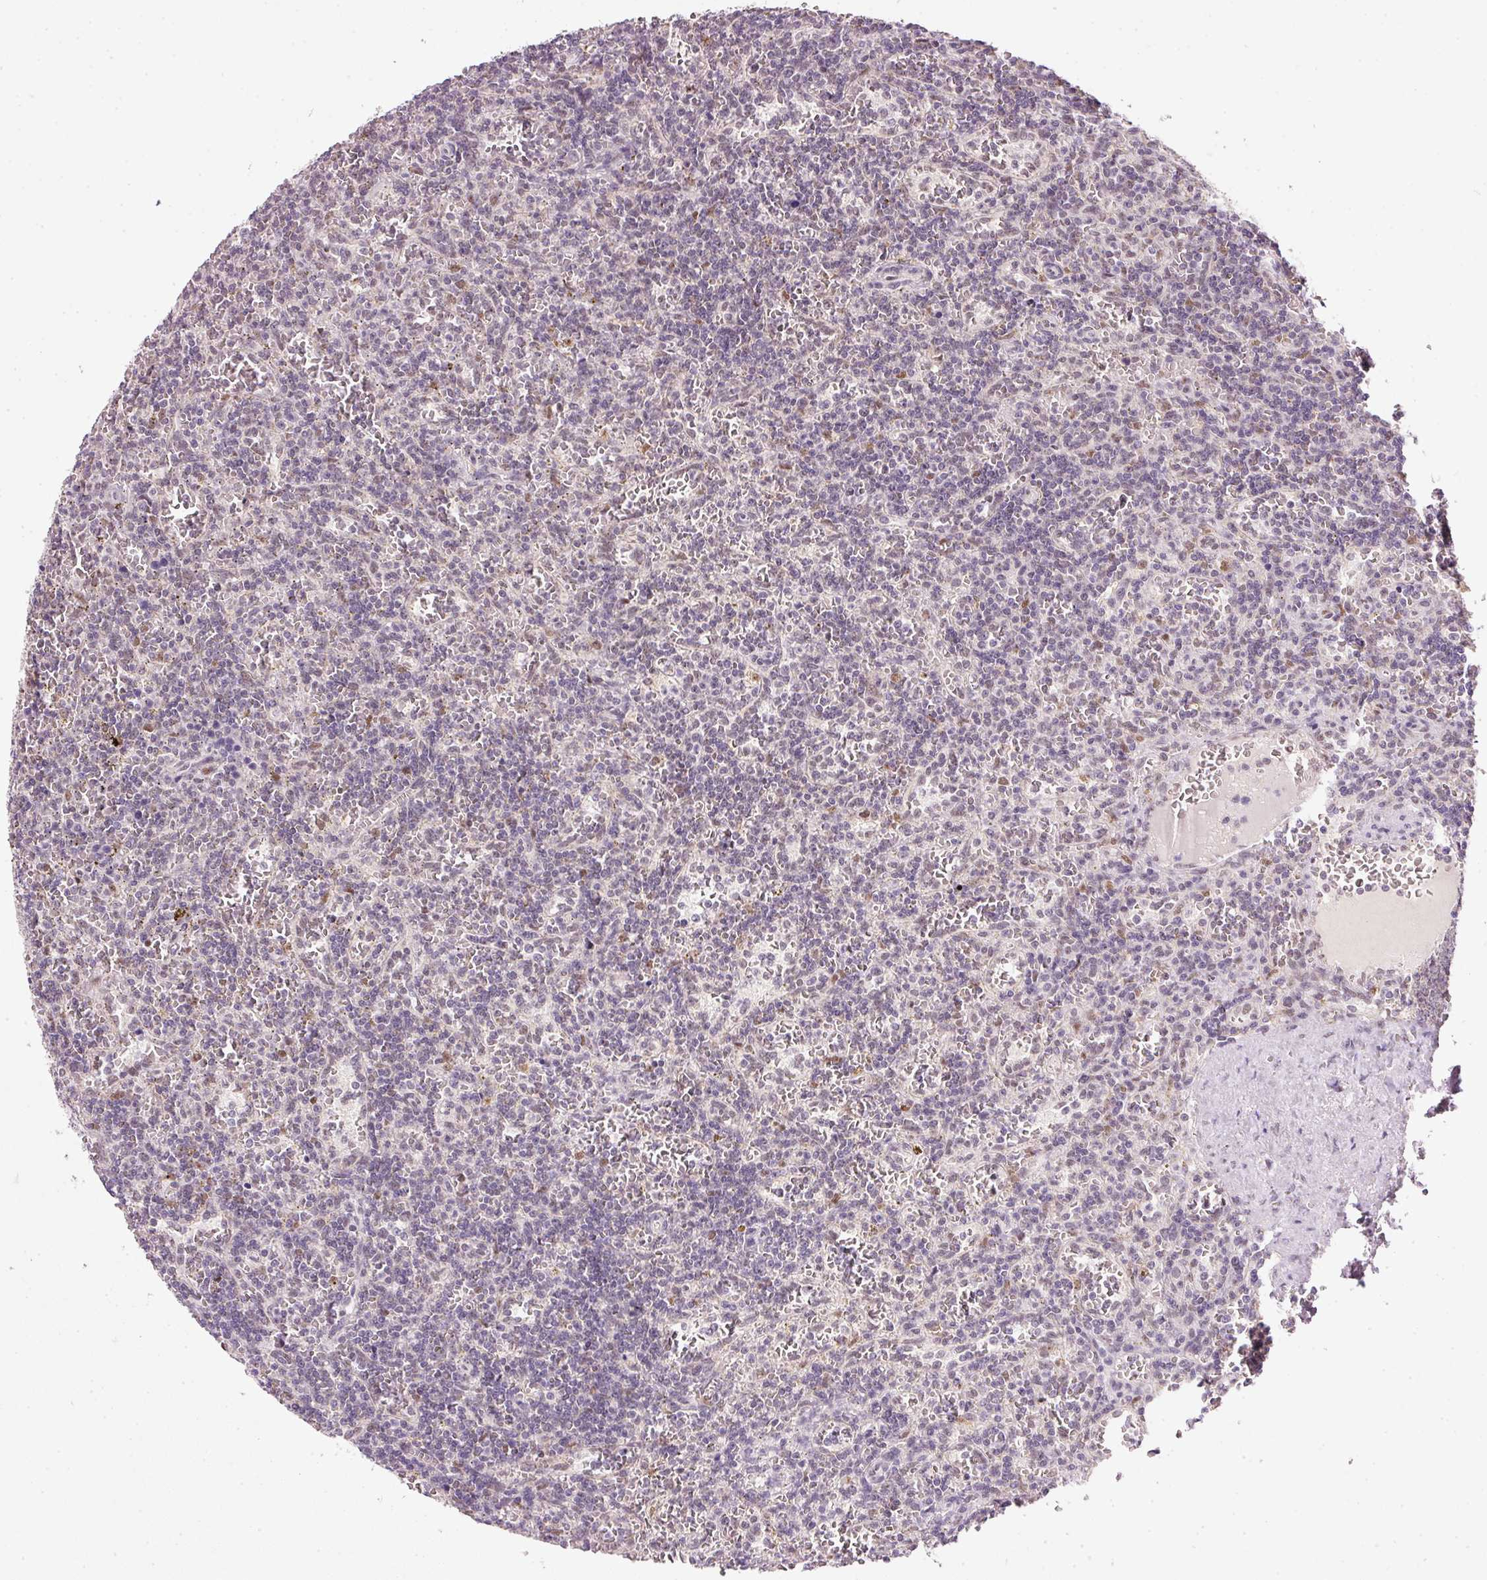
{"staining": {"intensity": "negative", "quantity": "none", "location": "none"}, "tissue": "lymphoma", "cell_type": "Tumor cells", "image_type": "cancer", "snomed": [{"axis": "morphology", "description": "Malignant lymphoma, non-Hodgkin's type, Low grade"}, {"axis": "topography", "description": "Spleen"}], "caption": "This is an IHC image of malignant lymphoma, non-Hodgkin's type (low-grade). There is no staining in tumor cells.", "gene": "FSTL3", "patient": {"sex": "male", "age": 73}}